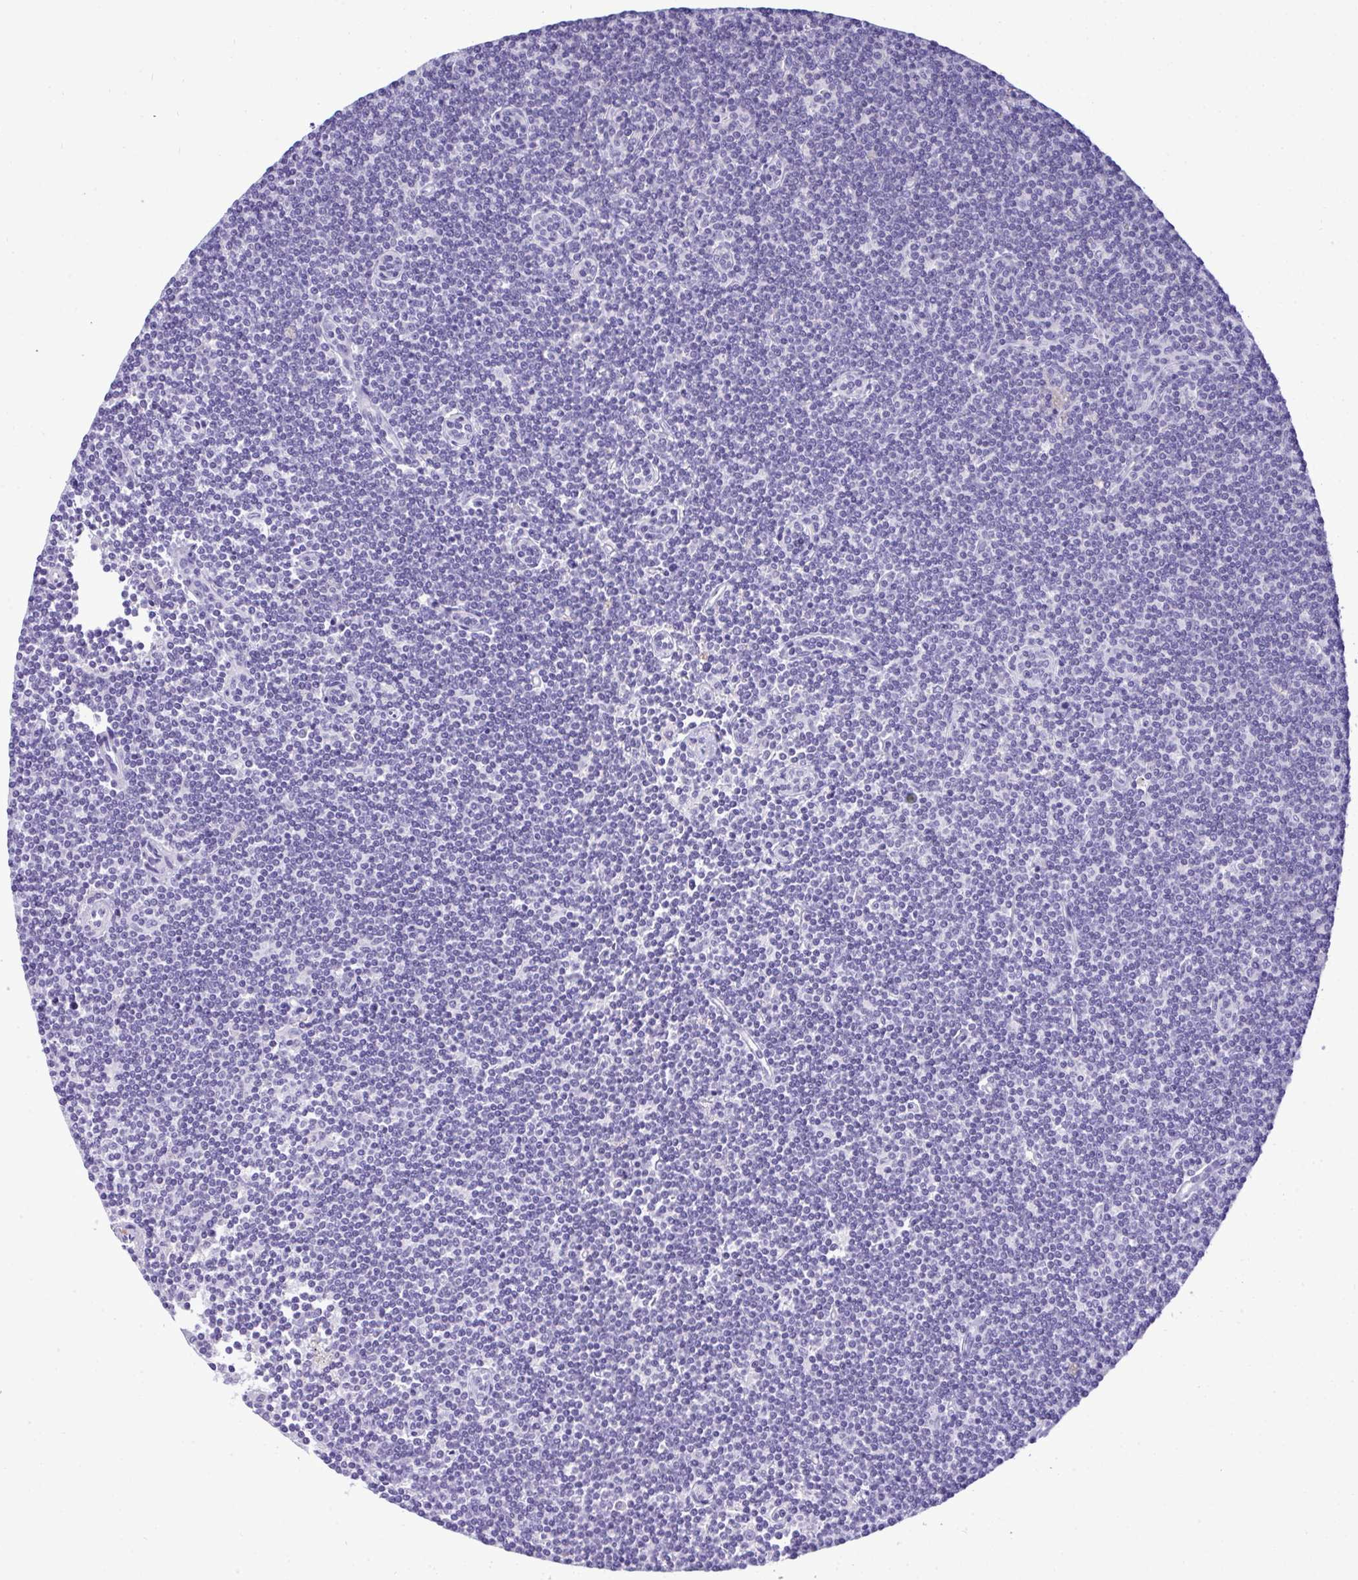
{"staining": {"intensity": "negative", "quantity": "none", "location": "none"}, "tissue": "lymphoma", "cell_type": "Tumor cells", "image_type": "cancer", "snomed": [{"axis": "morphology", "description": "Malignant lymphoma, non-Hodgkin's type, Low grade"}, {"axis": "topography", "description": "Lymph node"}], "caption": "Histopathology image shows no significant protein positivity in tumor cells of low-grade malignant lymphoma, non-Hodgkin's type.", "gene": "ST8SIA2", "patient": {"sex": "female", "age": 73}}